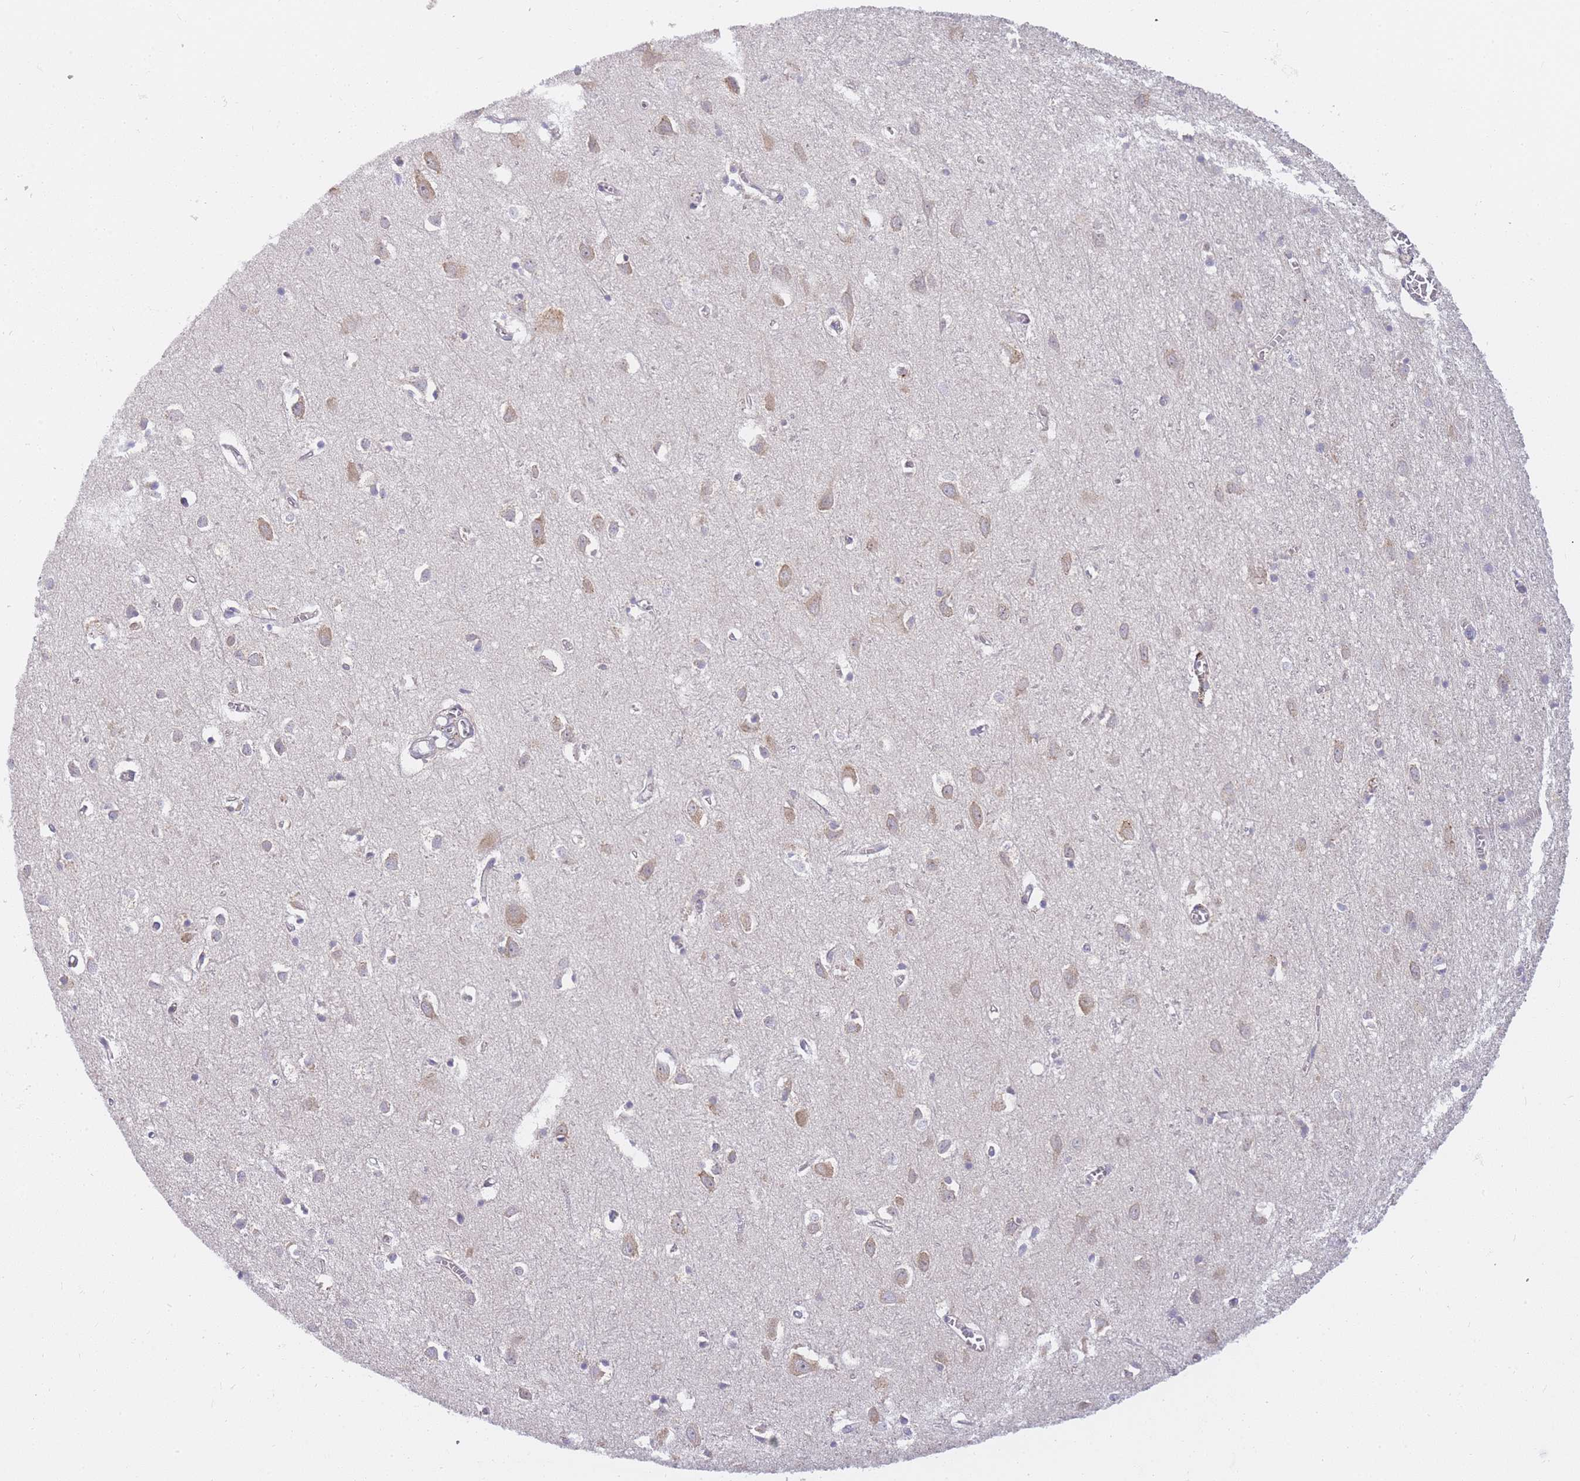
{"staining": {"intensity": "negative", "quantity": "none", "location": "none"}, "tissue": "cerebral cortex", "cell_type": "Endothelial cells", "image_type": "normal", "snomed": [{"axis": "morphology", "description": "Normal tissue, NOS"}, {"axis": "topography", "description": "Cerebral cortex"}], "caption": "Cerebral cortex stained for a protein using immunohistochemistry displays no positivity endothelial cells.", "gene": "ZNF577", "patient": {"sex": "female", "age": 64}}